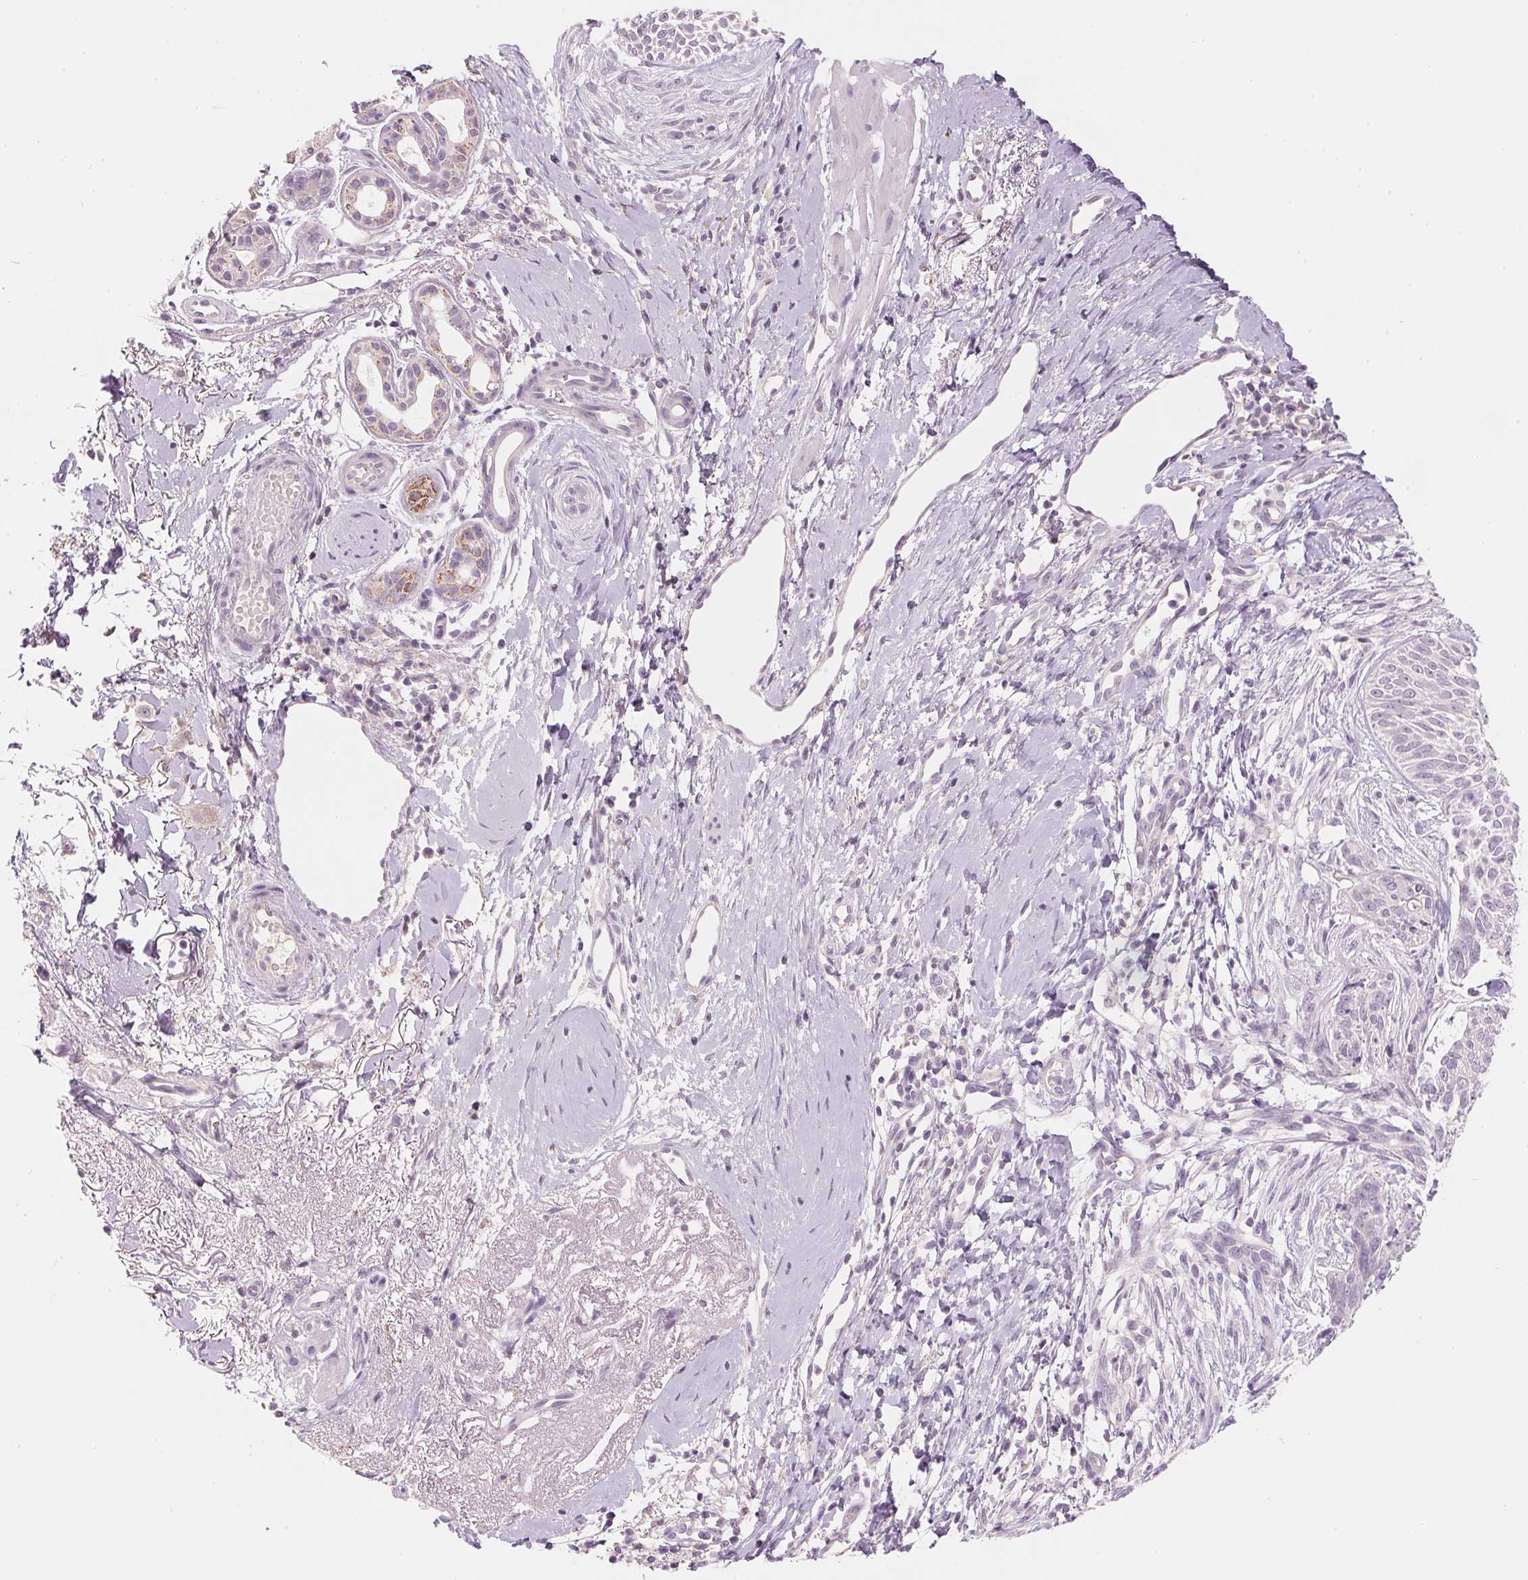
{"staining": {"intensity": "negative", "quantity": "none", "location": "none"}, "tissue": "skin cancer", "cell_type": "Tumor cells", "image_type": "cancer", "snomed": [{"axis": "morphology", "description": "Normal tissue, NOS"}, {"axis": "morphology", "description": "Basal cell carcinoma"}, {"axis": "topography", "description": "Skin"}], "caption": "An immunohistochemistry image of skin basal cell carcinoma is shown. There is no staining in tumor cells of skin basal cell carcinoma.", "gene": "CYP11B1", "patient": {"sex": "male", "age": 84}}